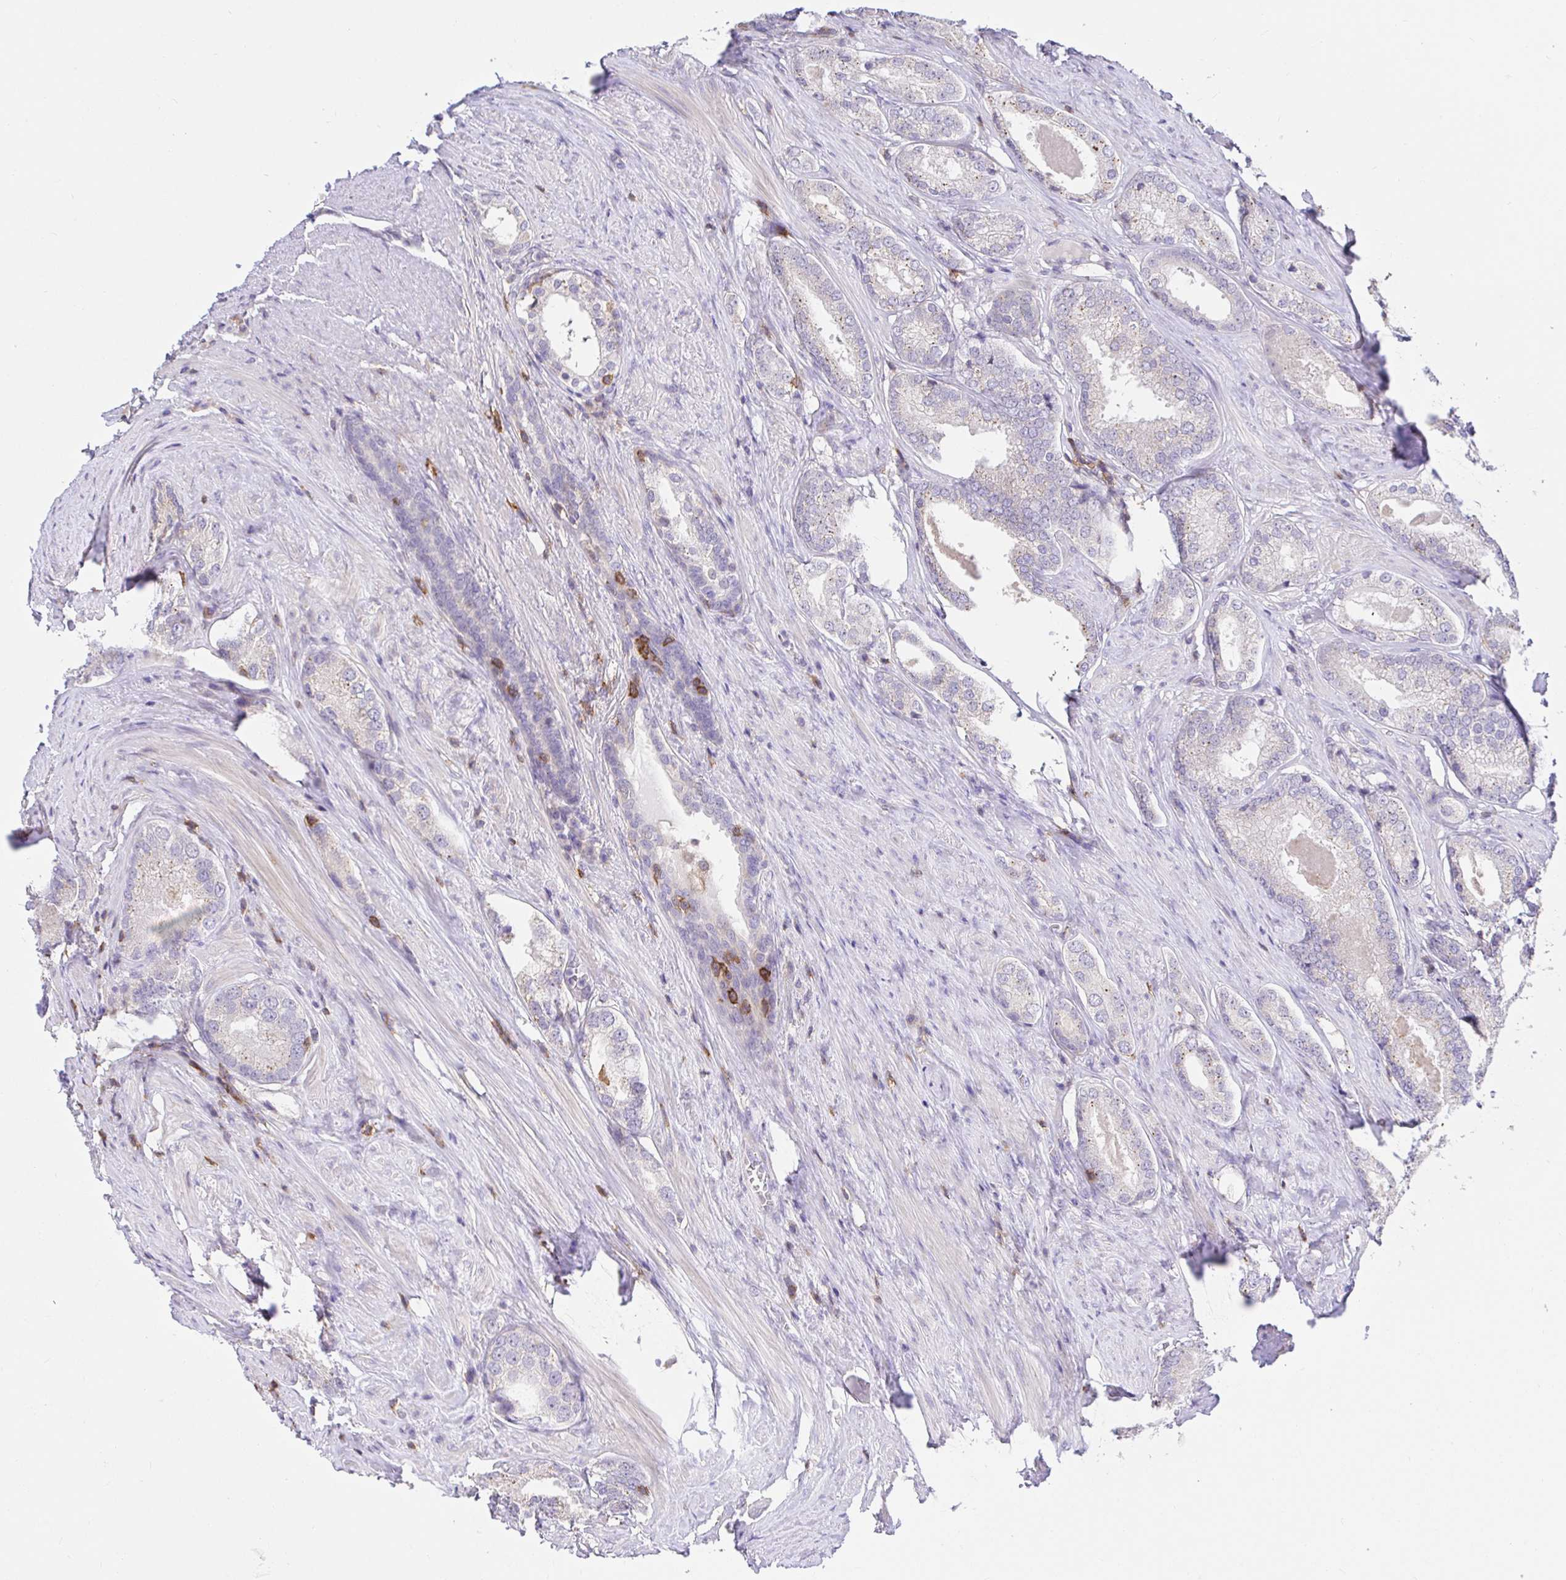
{"staining": {"intensity": "negative", "quantity": "none", "location": "none"}, "tissue": "prostate cancer", "cell_type": "Tumor cells", "image_type": "cancer", "snomed": [{"axis": "morphology", "description": "Adenocarcinoma, NOS"}, {"axis": "morphology", "description": "Adenocarcinoma, Low grade"}, {"axis": "topography", "description": "Prostate"}], "caption": "This is an immunohistochemistry (IHC) image of human prostate cancer. There is no staining in tumor cells.", "gene": "SKAP1", "patient": {"sex": "male", "age": 68}}